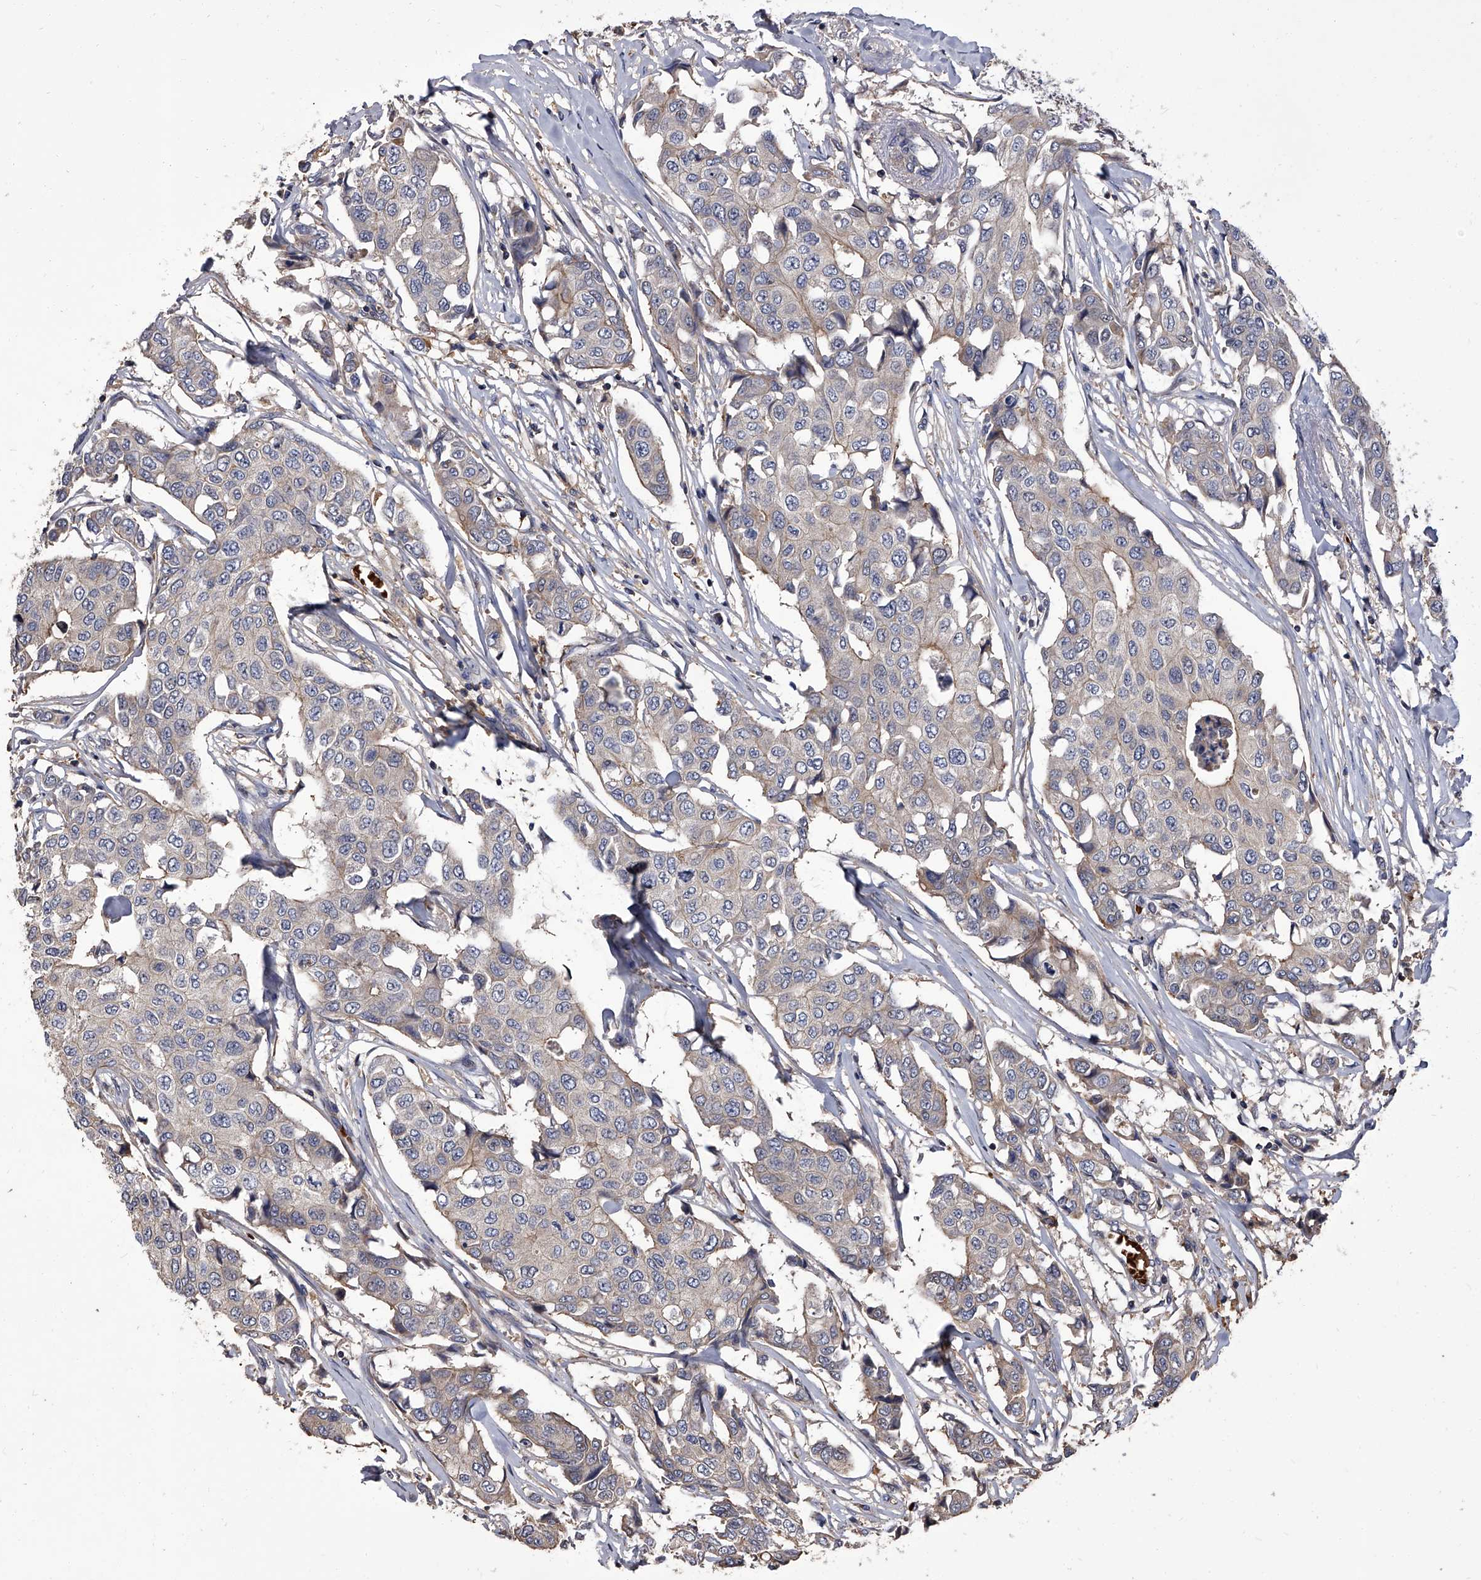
{"staining": {"intensity": "weak", "quantity": "<25%", "location": "cytoplasmic/membranous"}, "tissue": "breast cancer", "cell_type": "Tumor cells", "image_type": "cancer", "snomed": [{"axis": "morphology", "description": "Duct carcinoma"}, {"axis": "topography", "description": "Breast"}], "caption": "There is no significant expression in tumor cells of intraductal carcinoma (breast).", "gene": "STK36", "patient": {"sex": "female", "age": 80}}